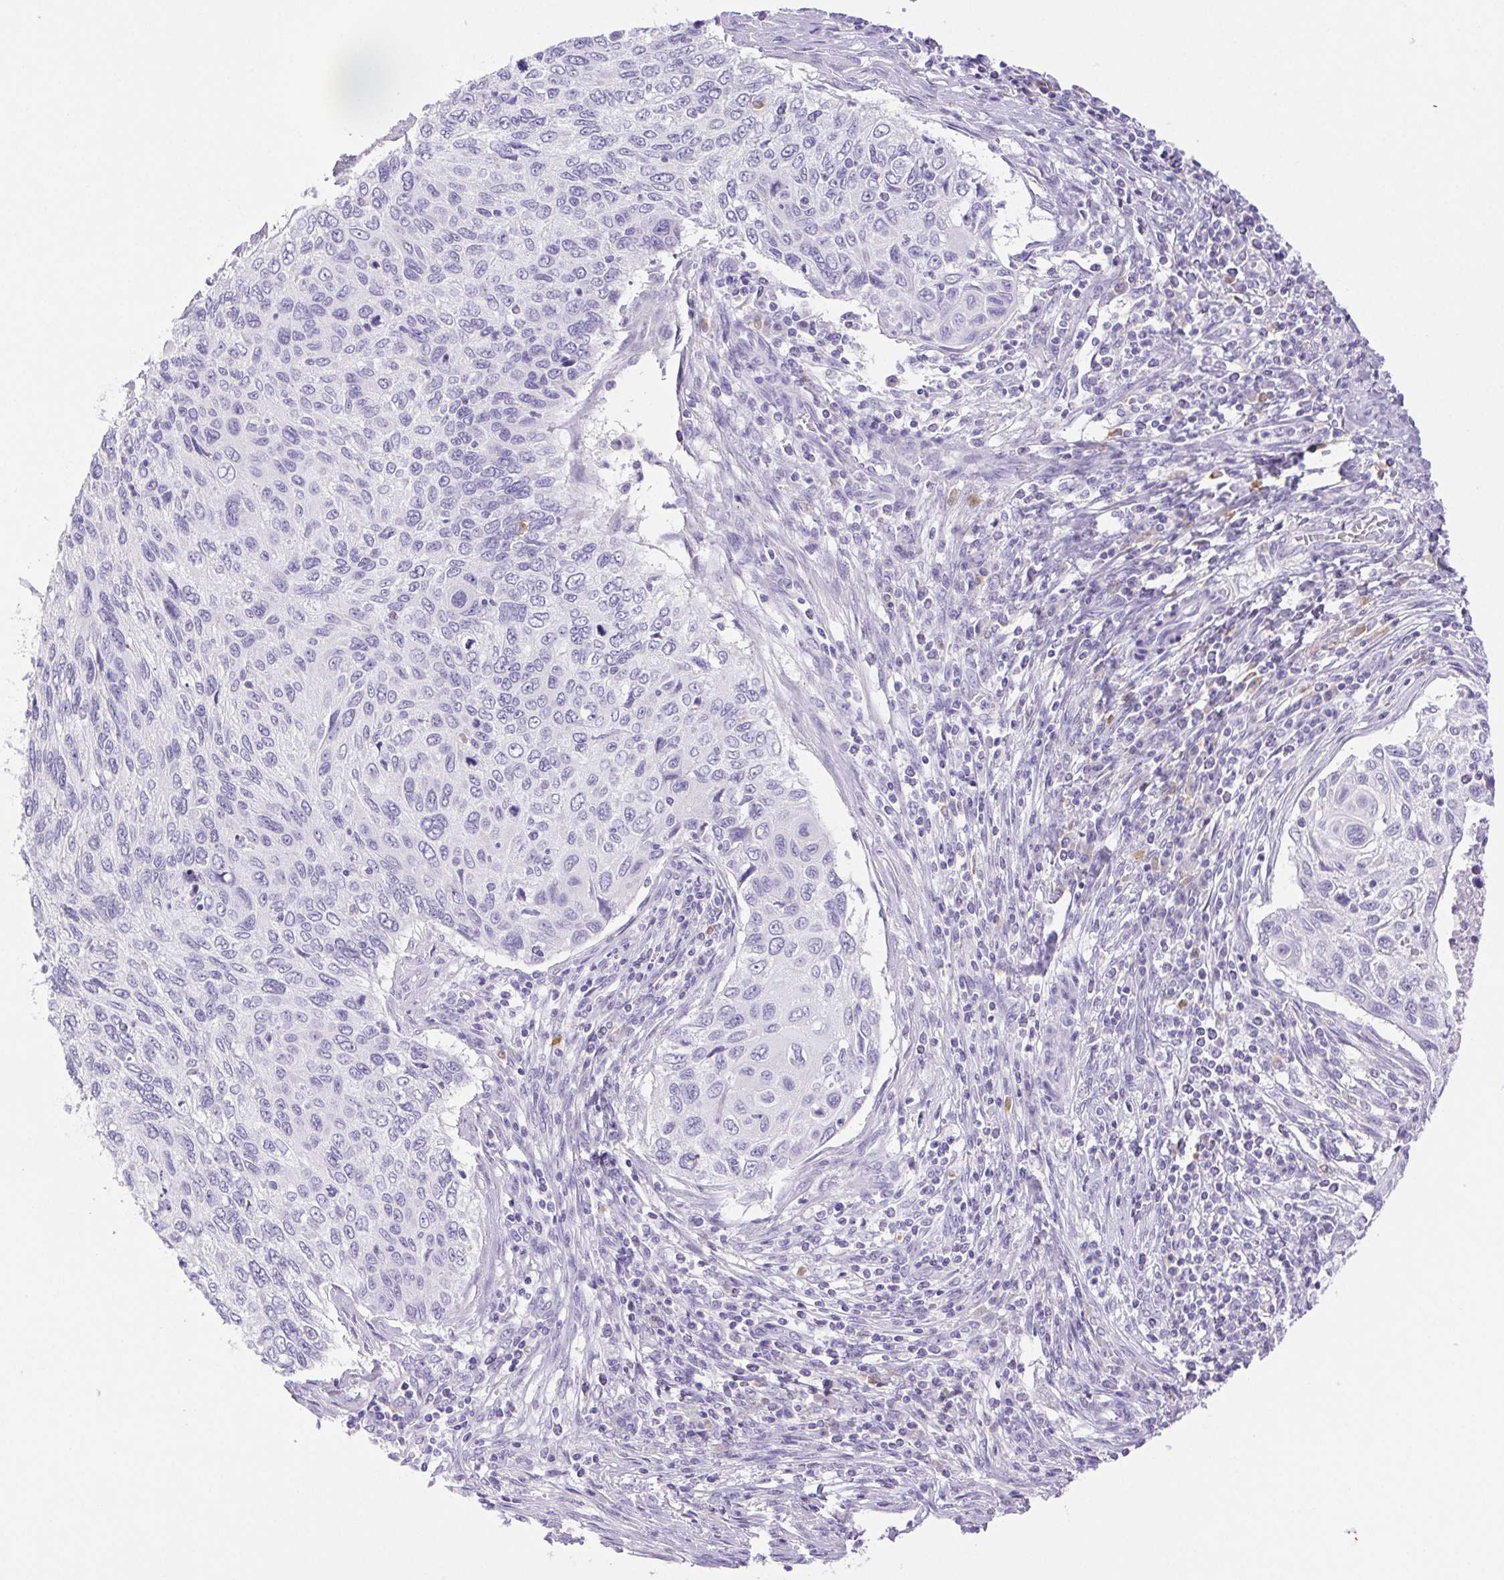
{"staining": {"intensity": "negative", "quantity": "none", "location": "none"}, "tissue": "cervical cancer", "cell_type": "Tumor cells", "image_type": "cancer", "snomed": [{"axis": "morphology", "description": "Squamous cell carcinoma, NOS"}, {"axis": "topography", "description": "Cervix"}], "caption": "Immunohistochemistry image of neoplastic tissue: squamous cell carcinoma (cervical) stained with DAB exhibits no significant protein expression in tumor cells. Nuclei are stained in blue.", "gene": "PAPPA2", "patient": {"sex": "female", "age": 70}}